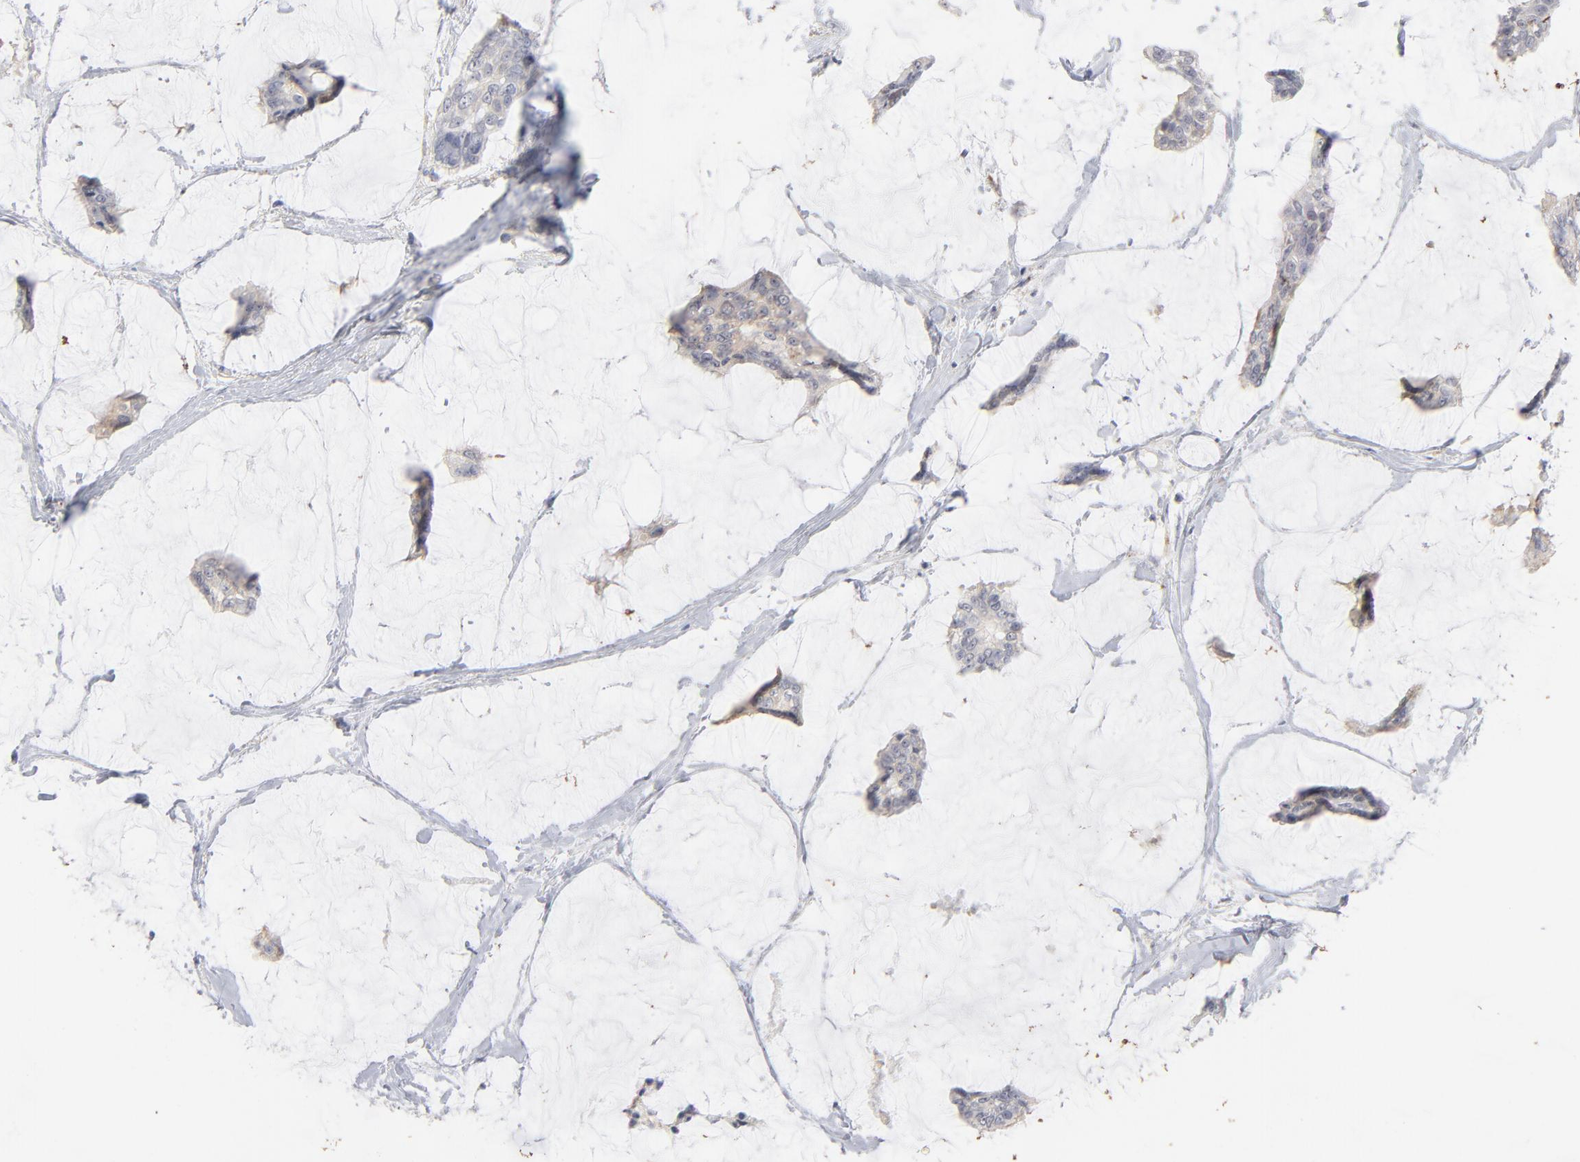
{"staining": {"intensity": "negative", "quantity": "none", "location": "none"}, "tissue": "breast cancer", "cell_type": "Tumor cells", "image_type": "cancer", "snomed": [{"axis": "morphology", "description": "Duct carcinoma"}, {"axis": "topography", "description": "Breast"}], "caption": "A high-resolution micrograph shows IHC staining of breast cancer (intraductal carcinoma), which demonstrates no significant positivity in tumor cells. (Stains: DAB immunohistochemistry with hematoxylin counter stain, Microscopy: brightfield microscopy at high magnification).", "gene": "AURKA", "patient": {"sex": "female", "age": 93}}